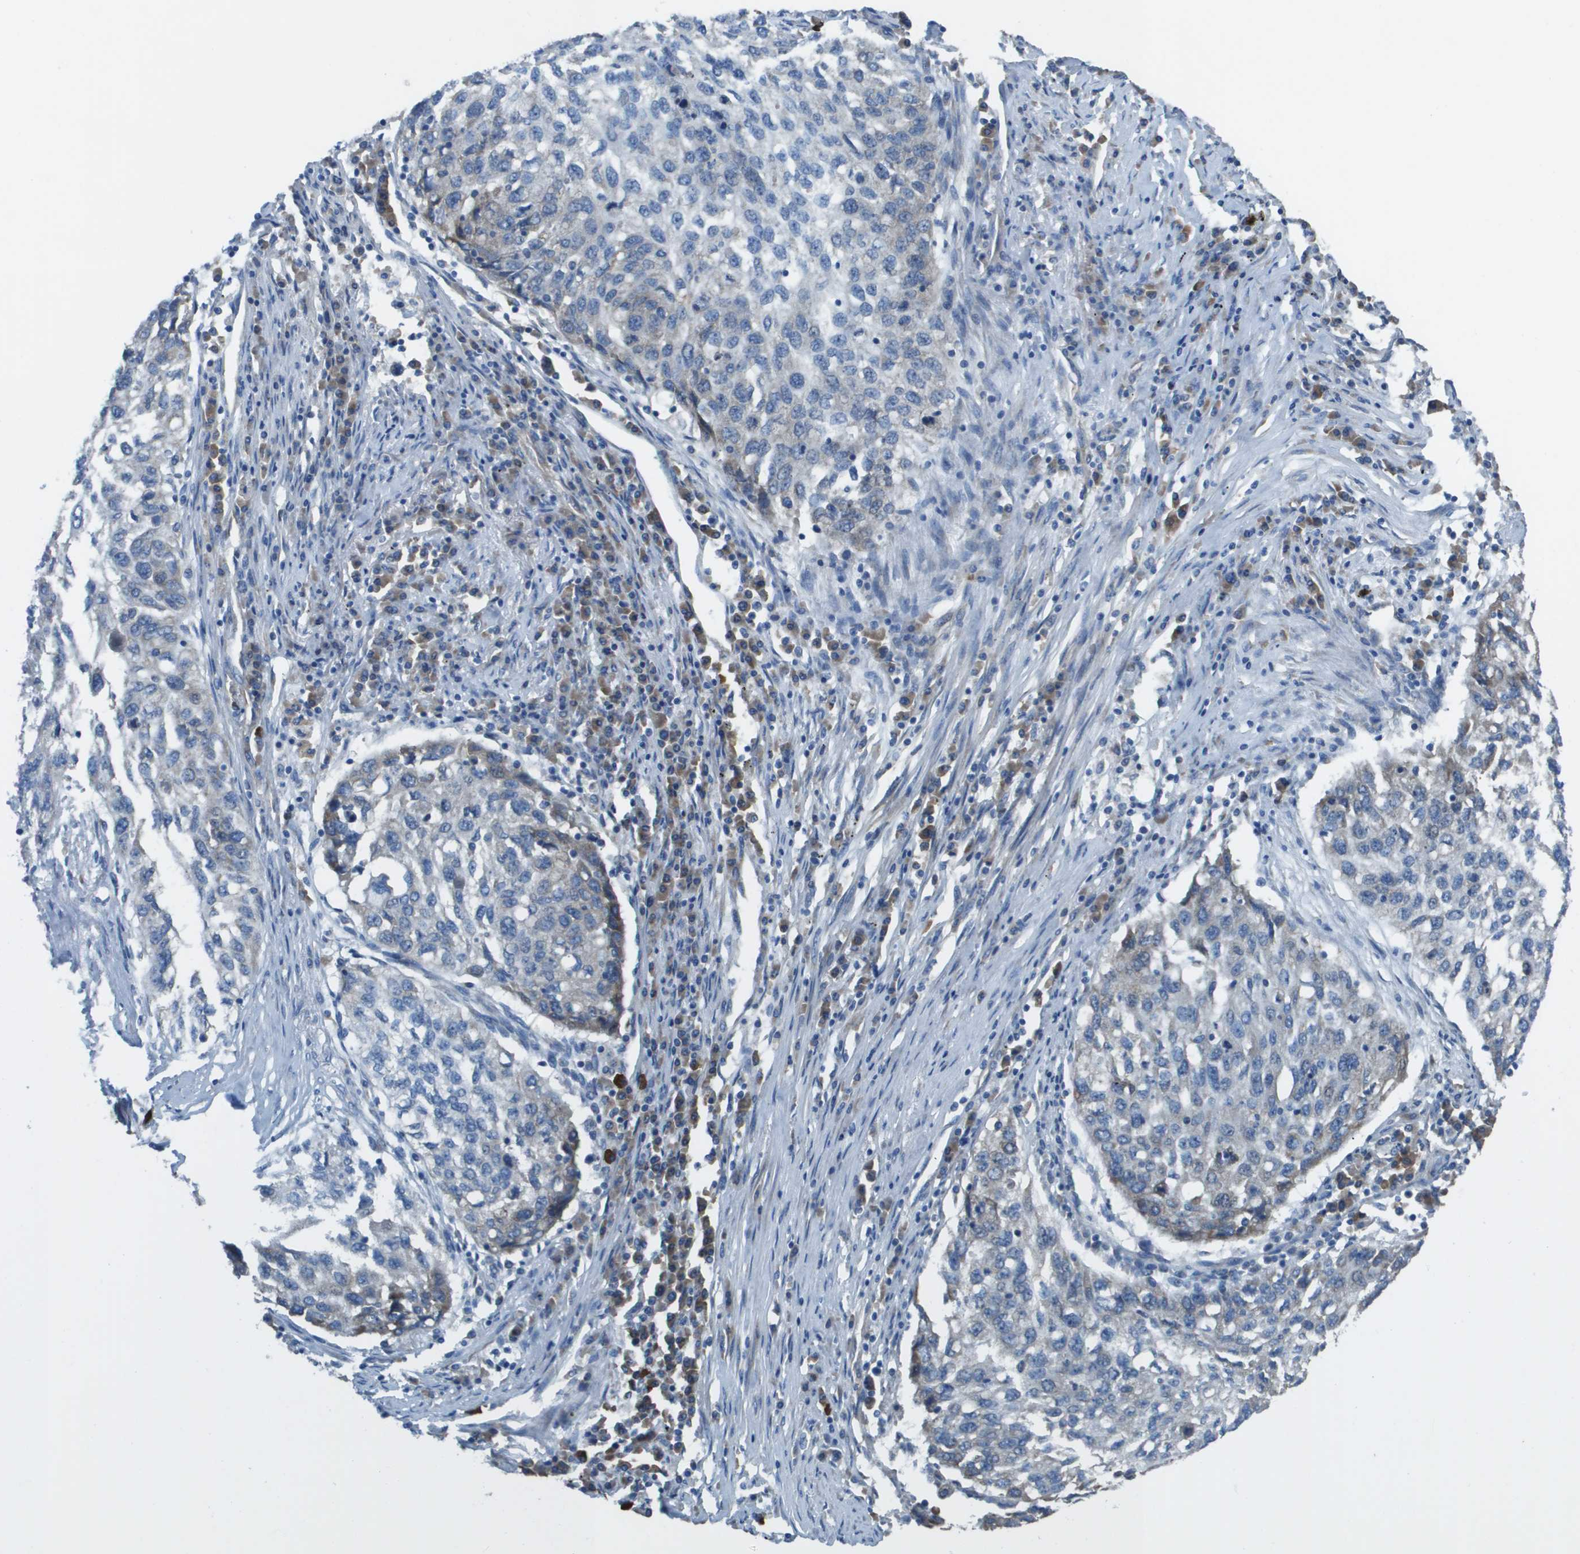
{"staining": {"intensity": "negative", "quantity": "none", "location": "none"}, "tissue": "lung cancer", "cell_type": "Tumor cells", "image_type": "cancer", "snomed": [{"axis": "morphology", "description": "Squamous cell carcinoma, NOS"}, {"axis": "topography", "description": "Lung"}], "caption": "The photomicrograph exhibits no significant positivity in tumor cells of lung squamous cell carcinoma.", "gene": "CLCN2", "patient": {"sex": "female", "age": 63}}